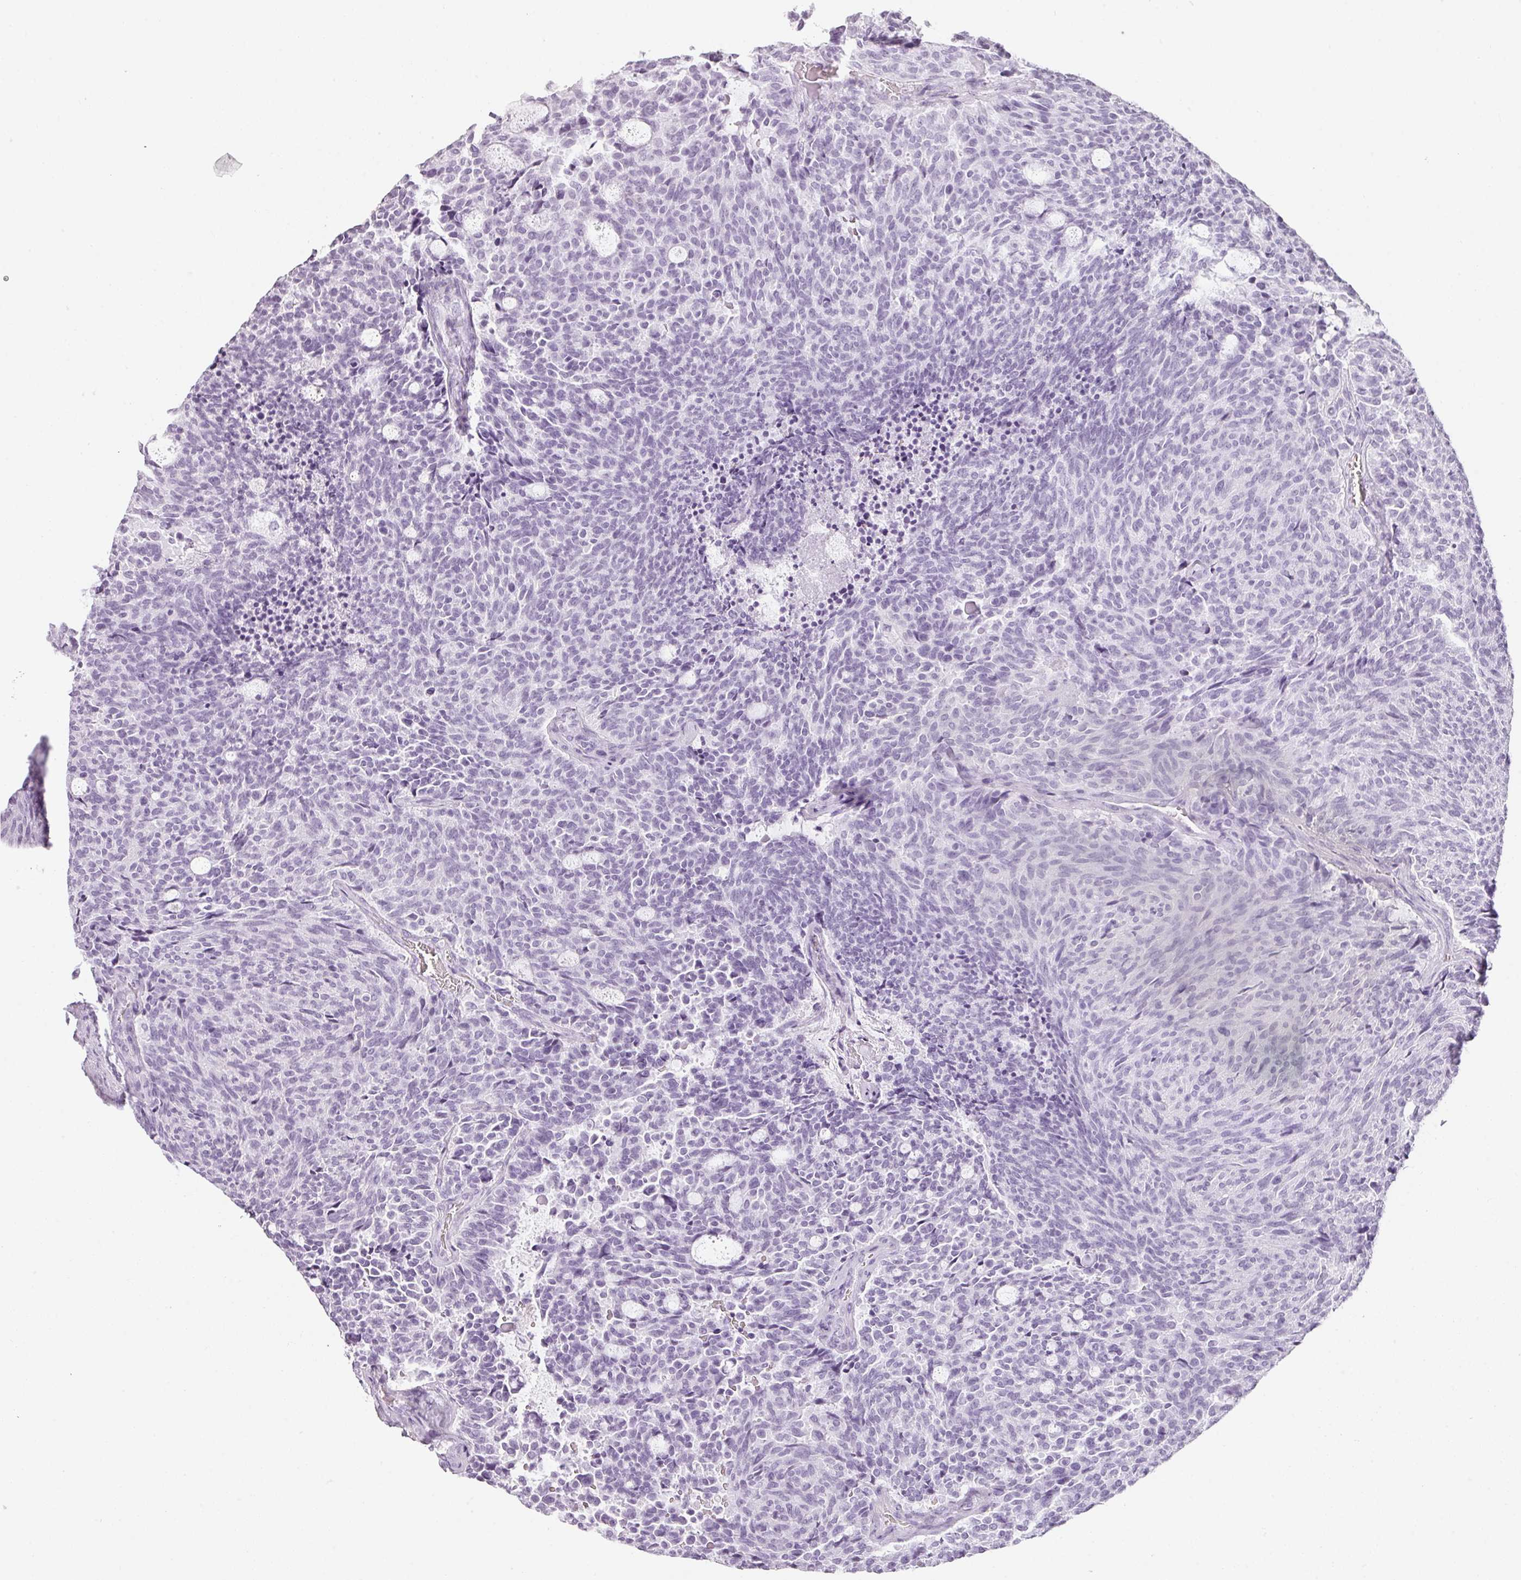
{"staining": {"intensity": "negative", "quantity": "none", "location": "none"}, "tissue": "carcinoid", "cell_type": "Tumor cells", "image_type": "cancer", "snomed": [{"axis": "morphology", "description": "Carcinoid, malignant, NOS"}, {"axis": "topography", "description": "Pancreas"}], "caption": "Immunohistochemistry histopathology image of human carcinoid (malignant) stained for a protein (brown), which shows no positivity in tumor cells.", "gene": "TMEM42", "patient": {"sex": "female", "age": 54}}